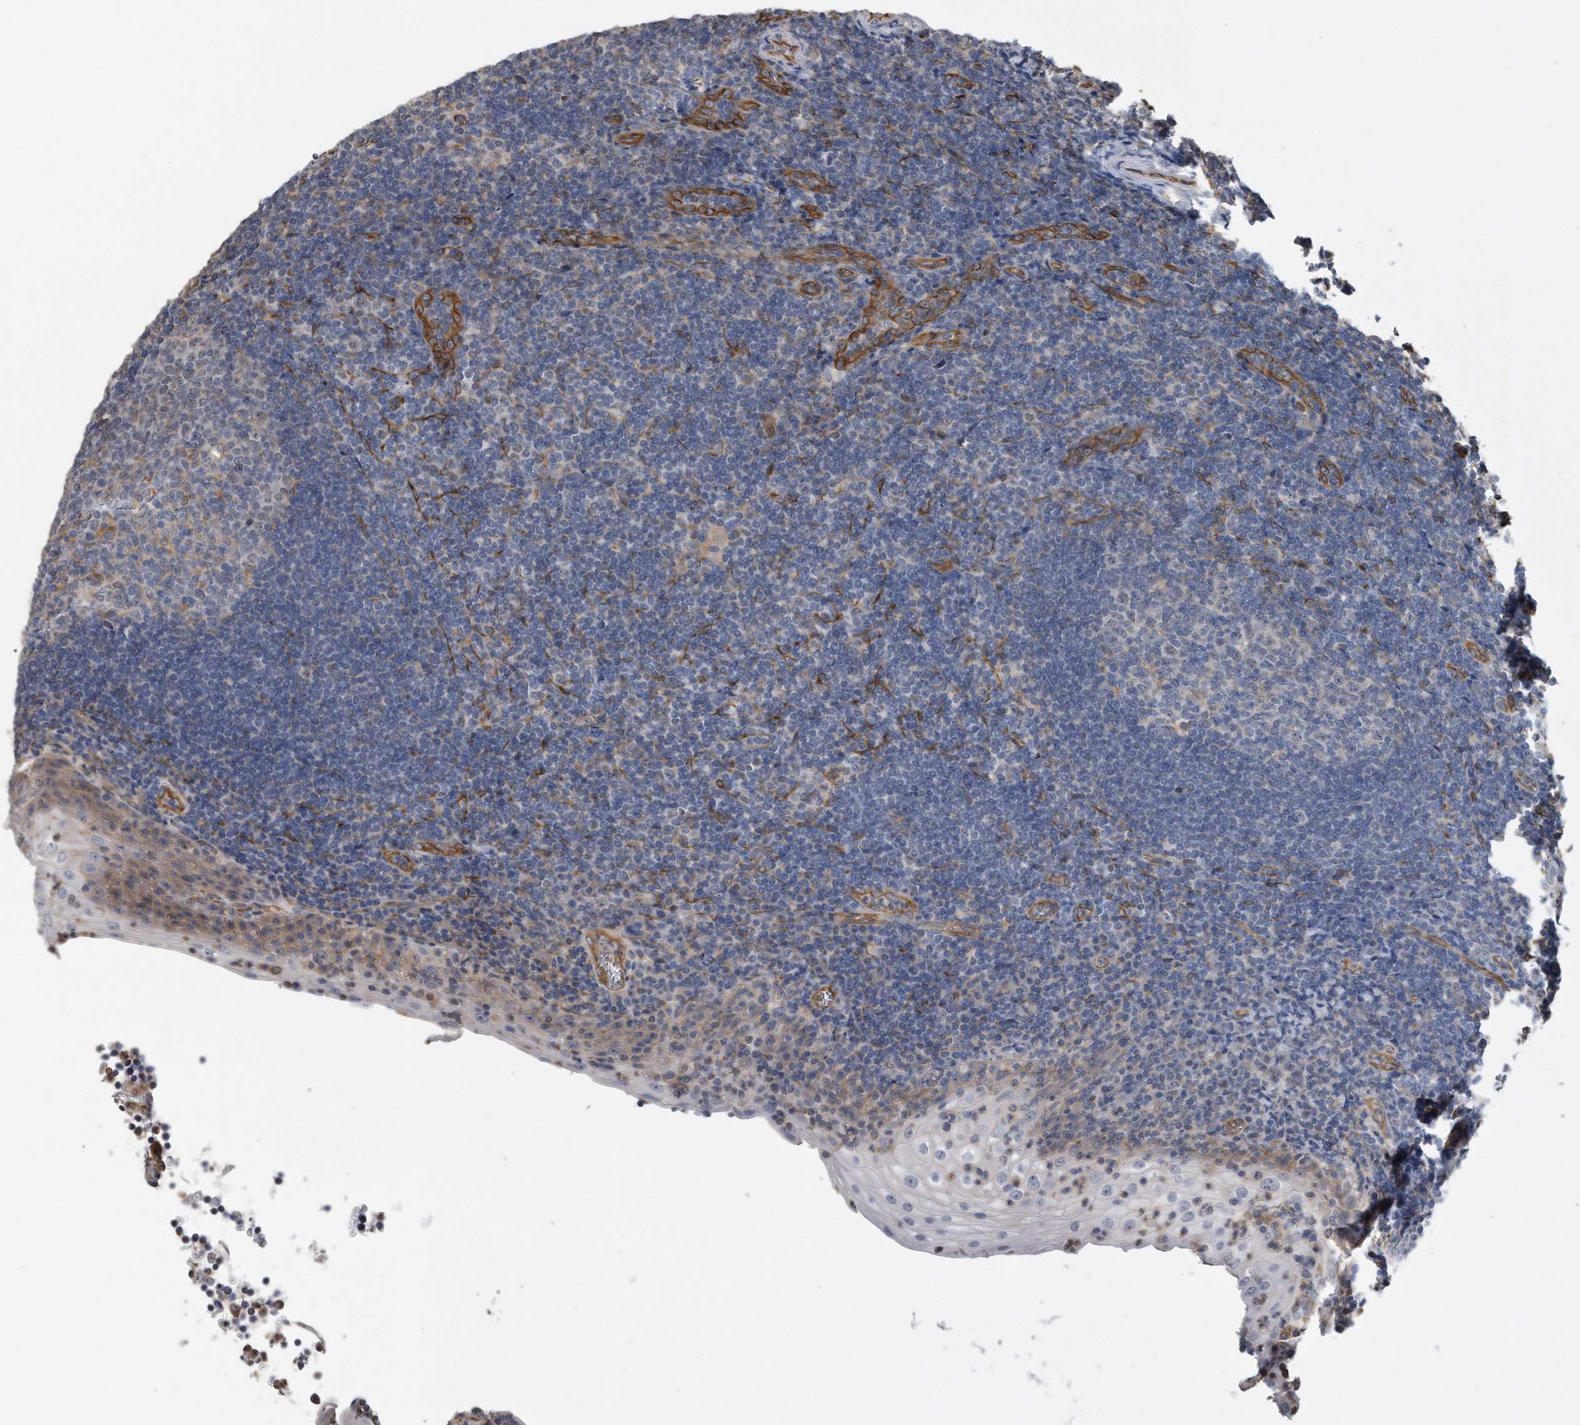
{"staining": {"intensity": "negative", "quantity": "none", "location": "none"}, "tissue": "tonsil", "cell_type": "Germinal center cells", "image_type": "normal", "snomed": [{"axis": "morphology", "description": "Normal tissue, NOS"}, {"axis": "topography", "description": "Tonsil"}], "caption": "Tonsil stained for a protein using immunohistochemistry demonstrates no positivity germinal center cells.", "gene": "GPC1", "patient": {"sex": "male", "age": 37}}